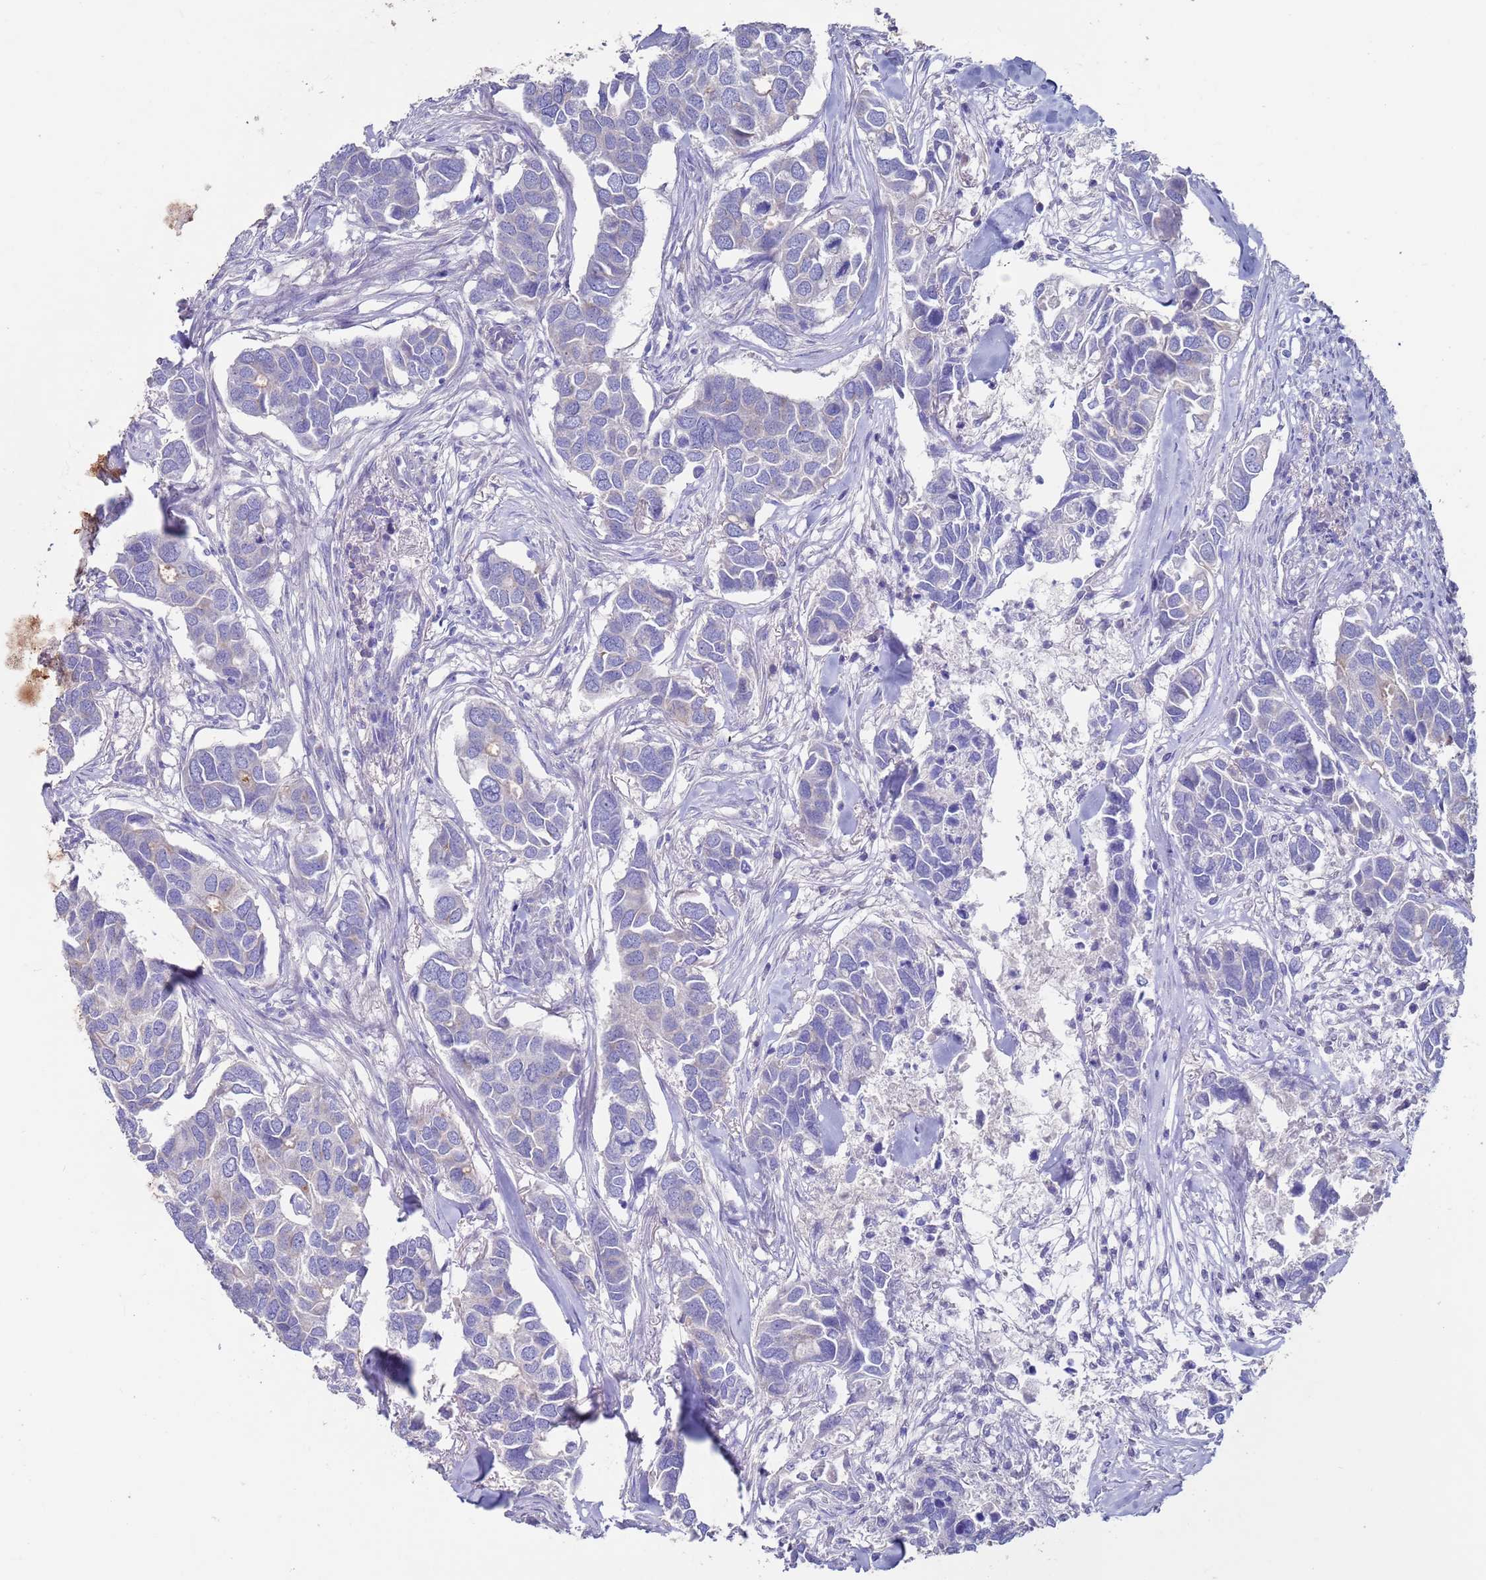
{"staining": {"intensity": "negative", "quantity": "none", "location": "none"}, "tissue": "breast cancer", "cell_type": "Tumor cells", "image_type": "cancer", "snomed": [{"axis": "morphology", "description": "Duct carcinoma"}, {"axis": "topography", "description": "Breast"}], "caption": "Immunohistochemistry photomicrograph of neoplastic tissue: human breast cancer stained with DAB displays no significant protein expression in tumor cells. Brightfield microscopy of IHC stained with DAB (3,3'-diaminobenzidine) (brown) and hematoxylin (blue), captured at high magnification.", "gene": "KRTCAP3", "patient": {"sex": "female", "age": 83}}